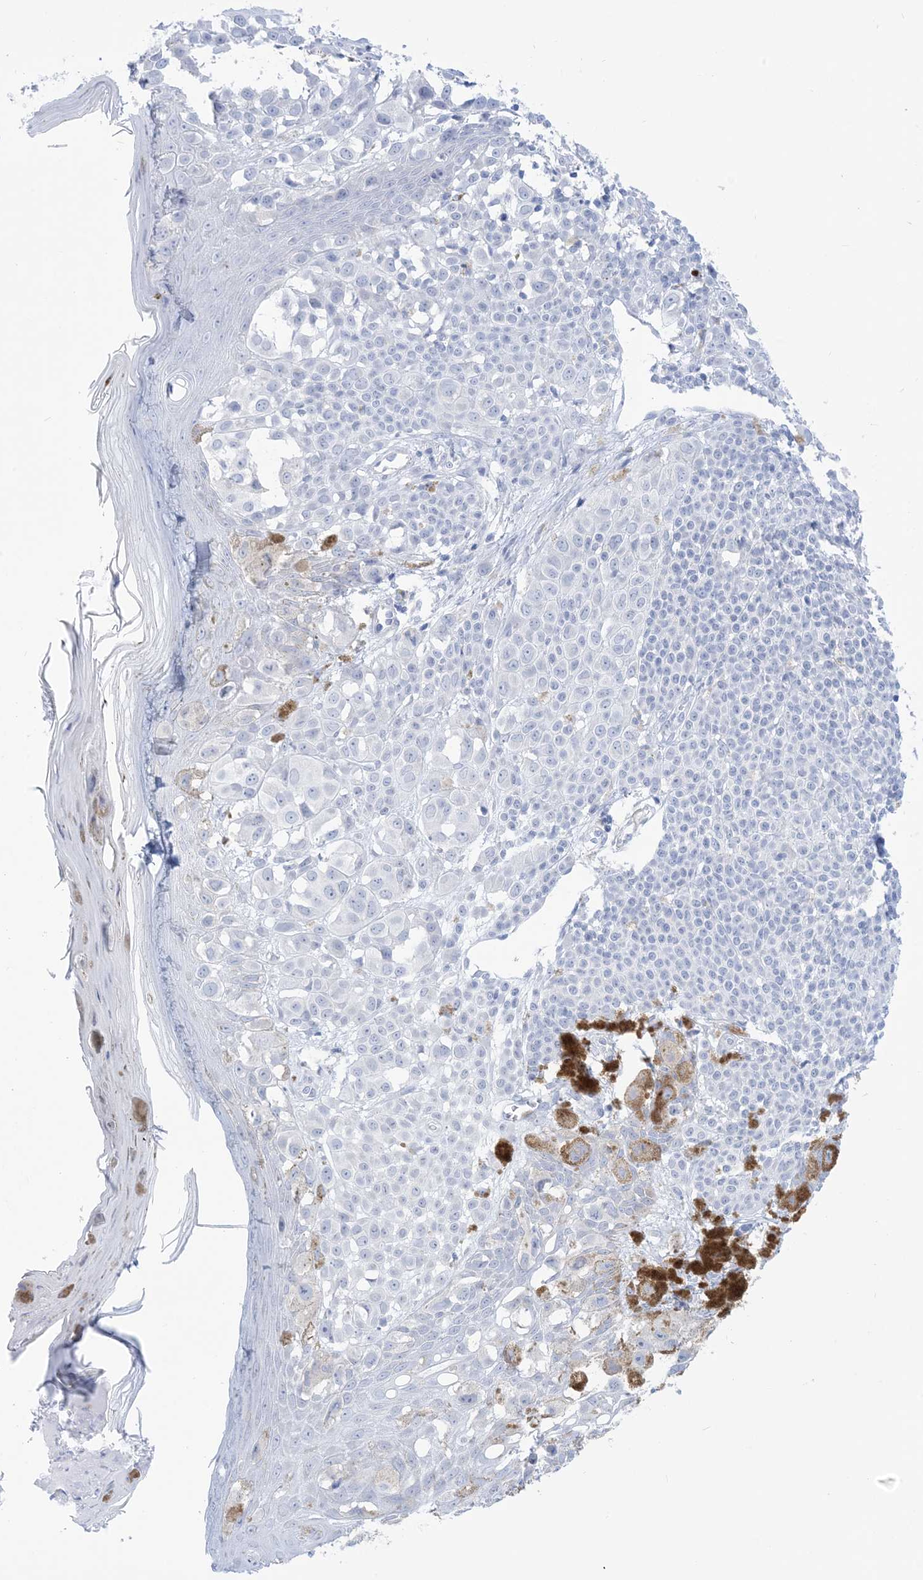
{"staining": {"intensity": "negative", "quantity": "none", "location": "none"}, "tissue": "melanoma", "cell_type": "Tumor cells", "image_type": "cancer", "snomed": [{"axis": "morphology", "description": "Malignant melanoma, NOS"}, {"axis": "topography", "description": "Skin of leg"}], "caption": "Immunohistochemistry of human melanoma exhibits no staining in tumor cells. The staining was performed using DAB to visualize the protein expression in brown, while the nuclei were stained in blue with hematoxylin (Magnification: 20x).", "gene": "MARS2", "patient": {"sex": "female", "age": 72}}